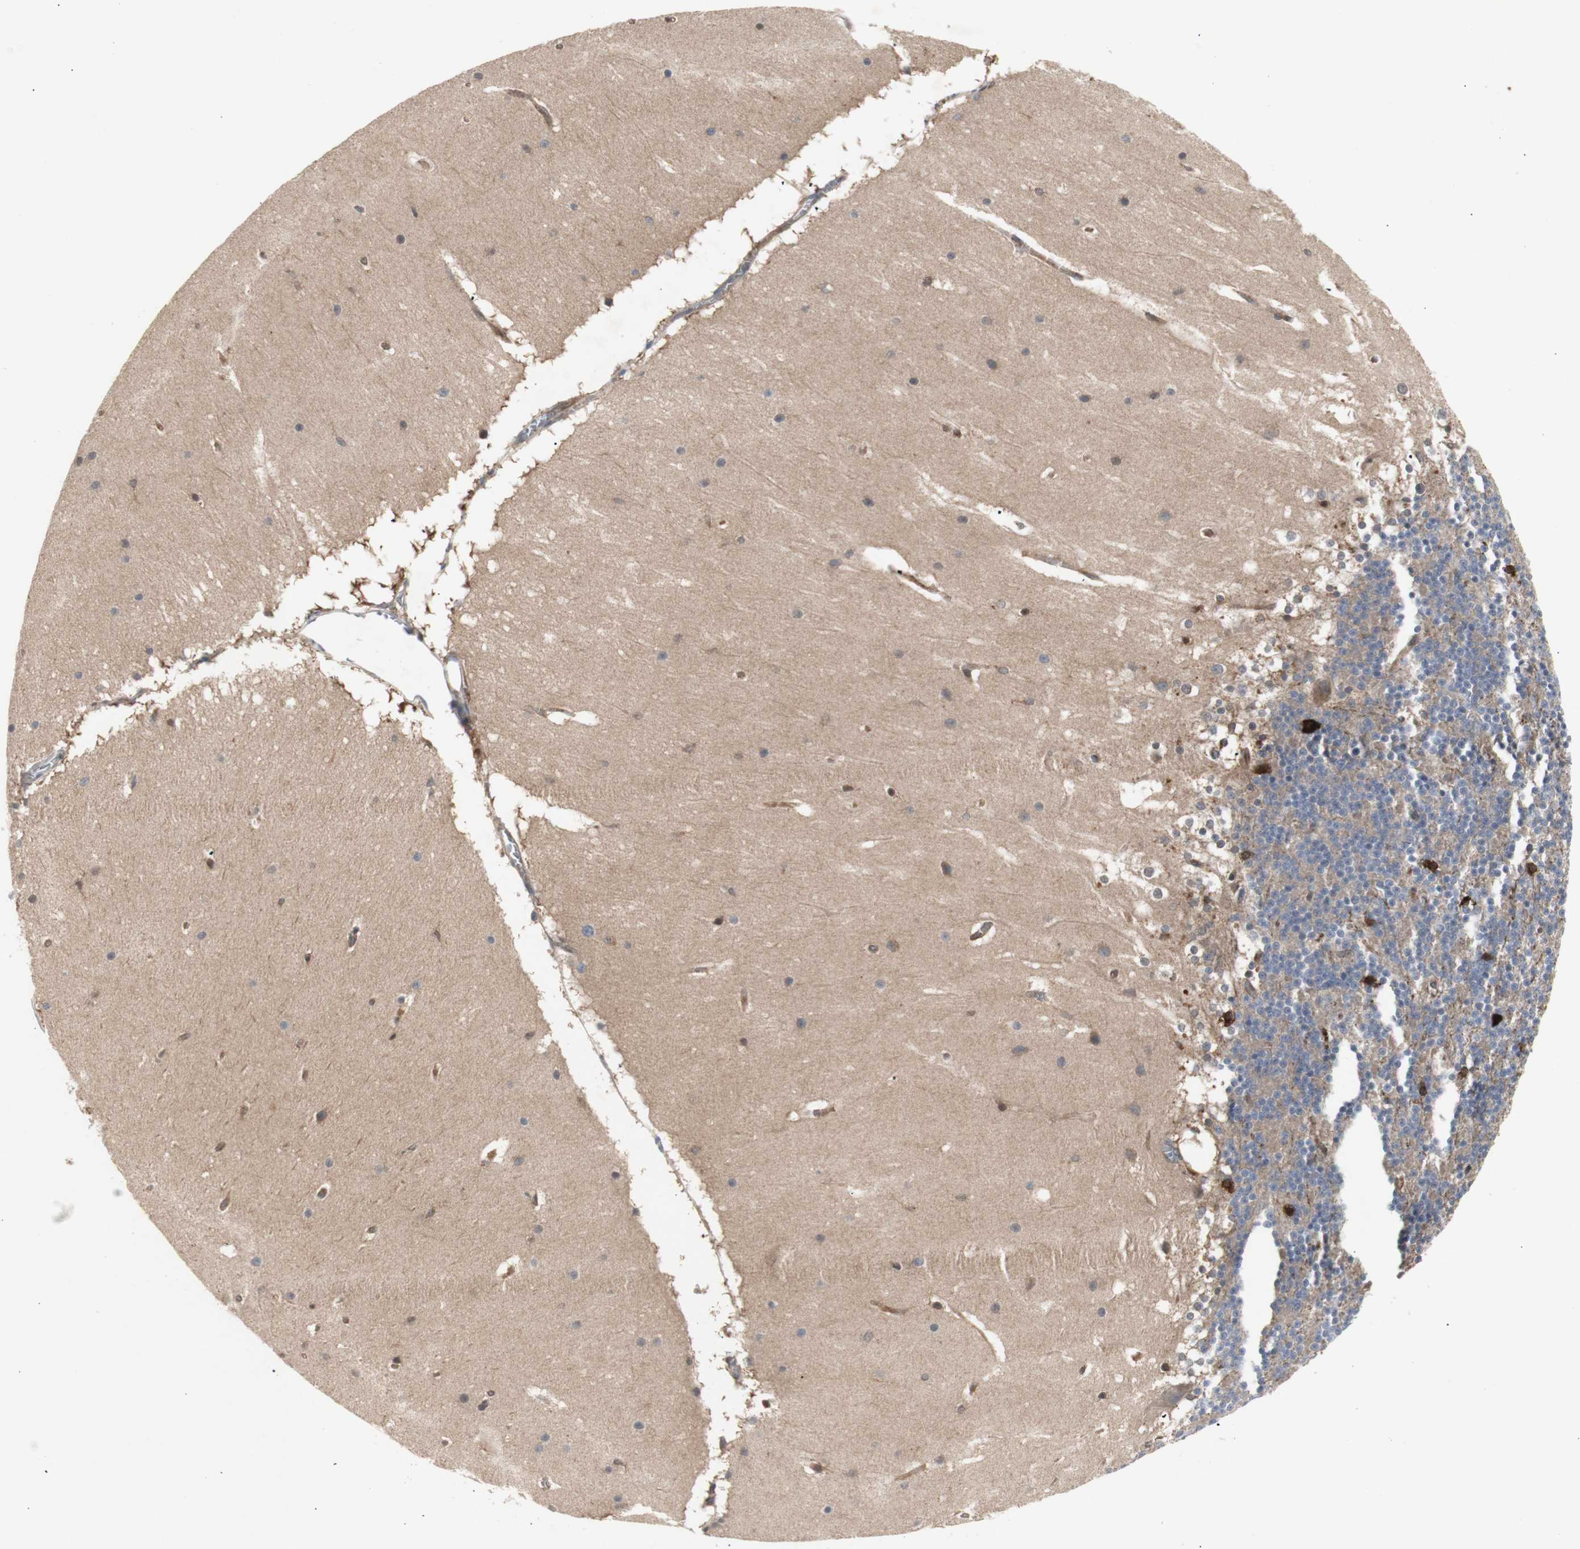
{"staining": {"intensity": "negative", "quantity": "none", "location": "none"}, "tissue": "cerebellum", "cell_type": "Cells in granular layer", "image_type": "normal", "snomed": [{"axis": "morphology", "description": "Normal tissue, NOS"}, {"axis": "topography", "description": "Cerebellum"}], "caption": "Immunohistochemistry micrograph of benign cerebellum: human cerebellum stained with DAB (3,3'-diaminobenzidine) exhibits no significant protein positivity in cells in granular layer.", "gene": "CHURC1", "patient": {"sex": "female", "age": 19}}